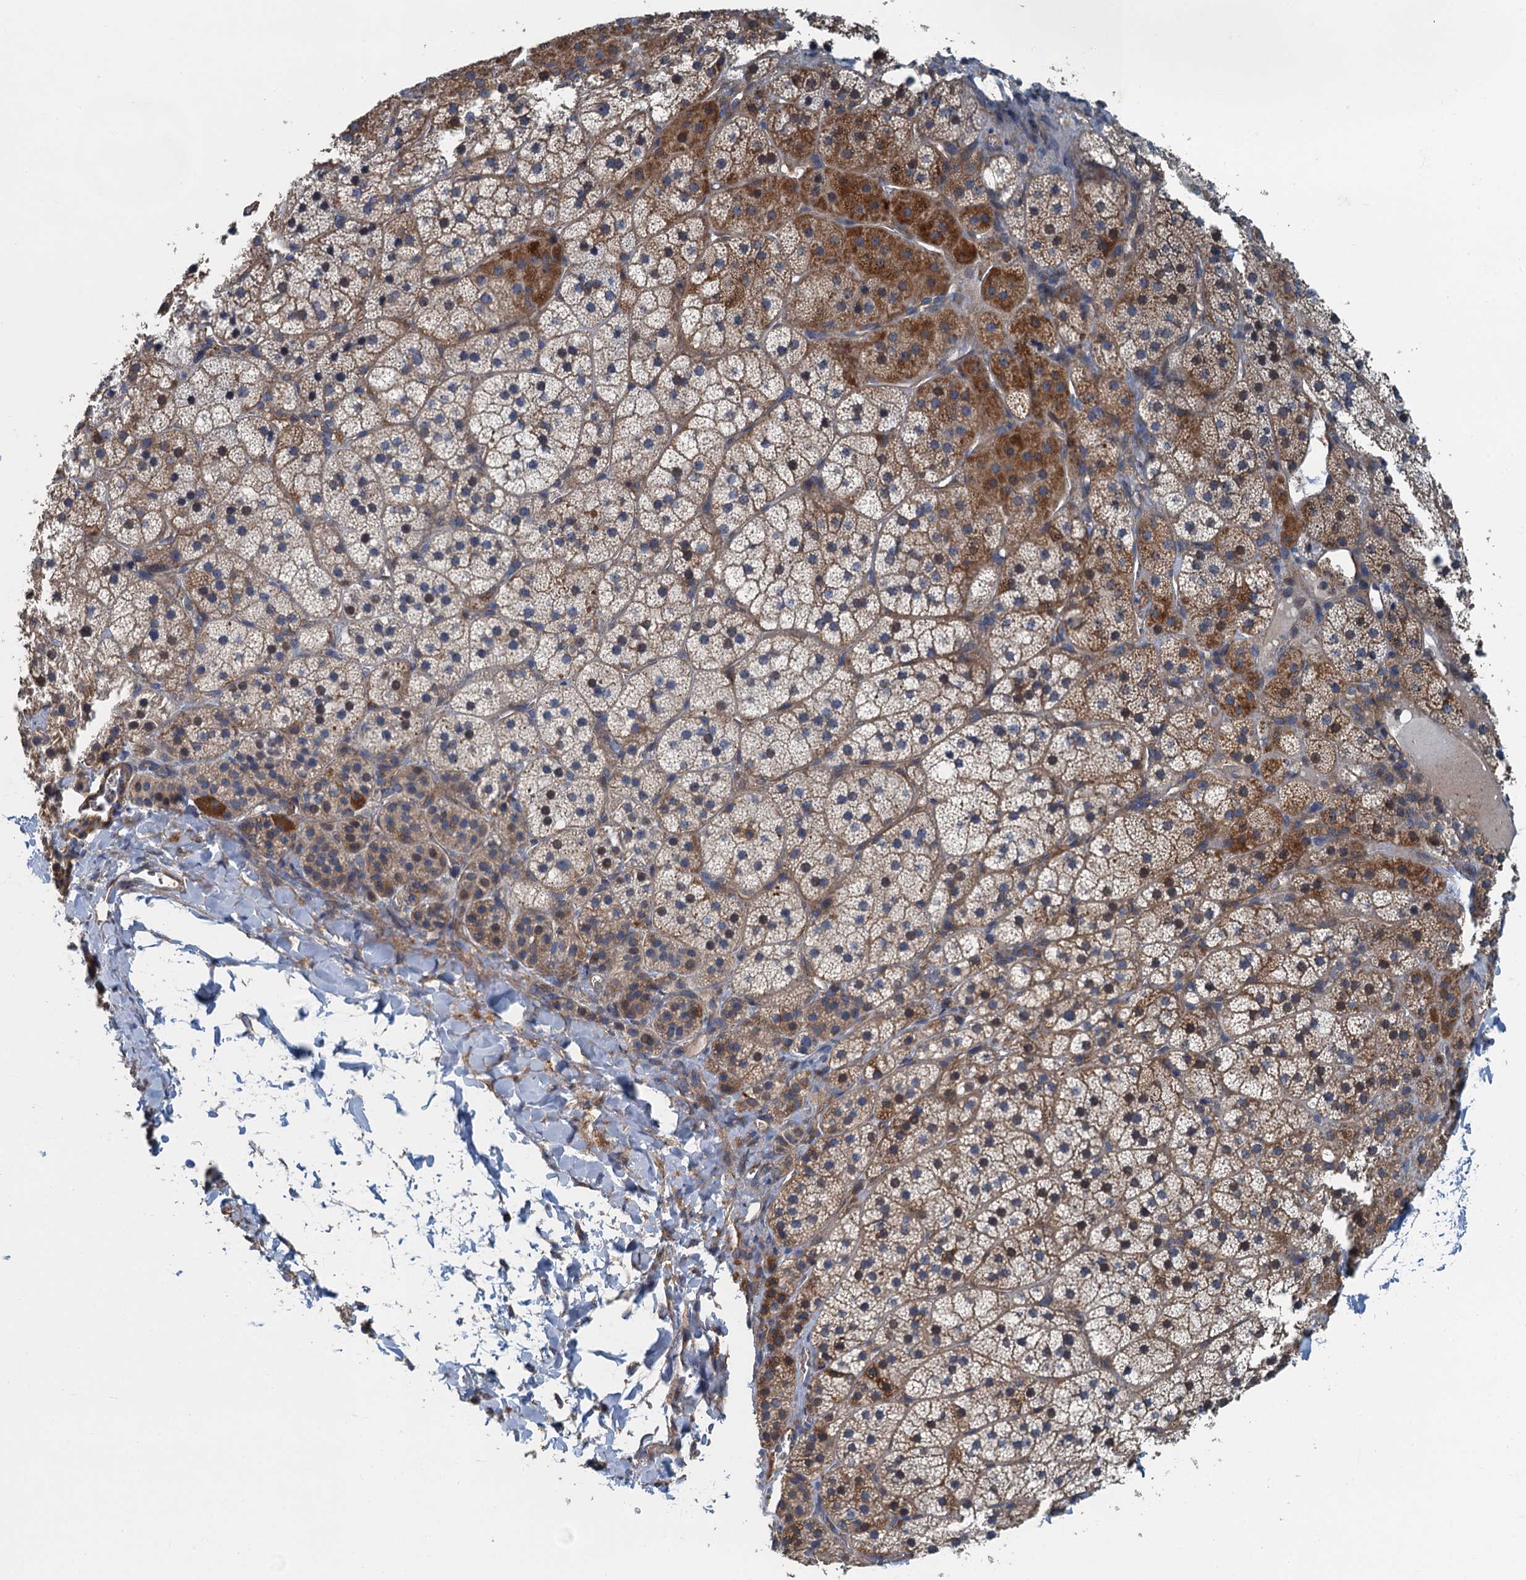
{"staining": {"intensity": "strong", "quantity": "25%-75%", "location": "cytoplasmic/membranous"}, "tissue": "adrenal gland", "cell_type": "Glandular cells", "image_type": "normal", "snomed": [{"axis": "morphology", "description": "Normal tissue, NOS"}, {"axis": "topography", "description": "Adrenal gland"}], "caption": "Immunohistochemical staining of benign human adrenal gland exhibits high levels of strong cytoplasmic/membranous expression in about 25%-75% of glandular cells. The staining was performed using DAB (3,3'-diaminobenzidine) to visualize the protein expression in brown, while the nuclei were stained in blue with hematoxylin (Magnification: 20x).", "gene": "PPP1R14D", "patient": {"sex": "female", "age": 44}}